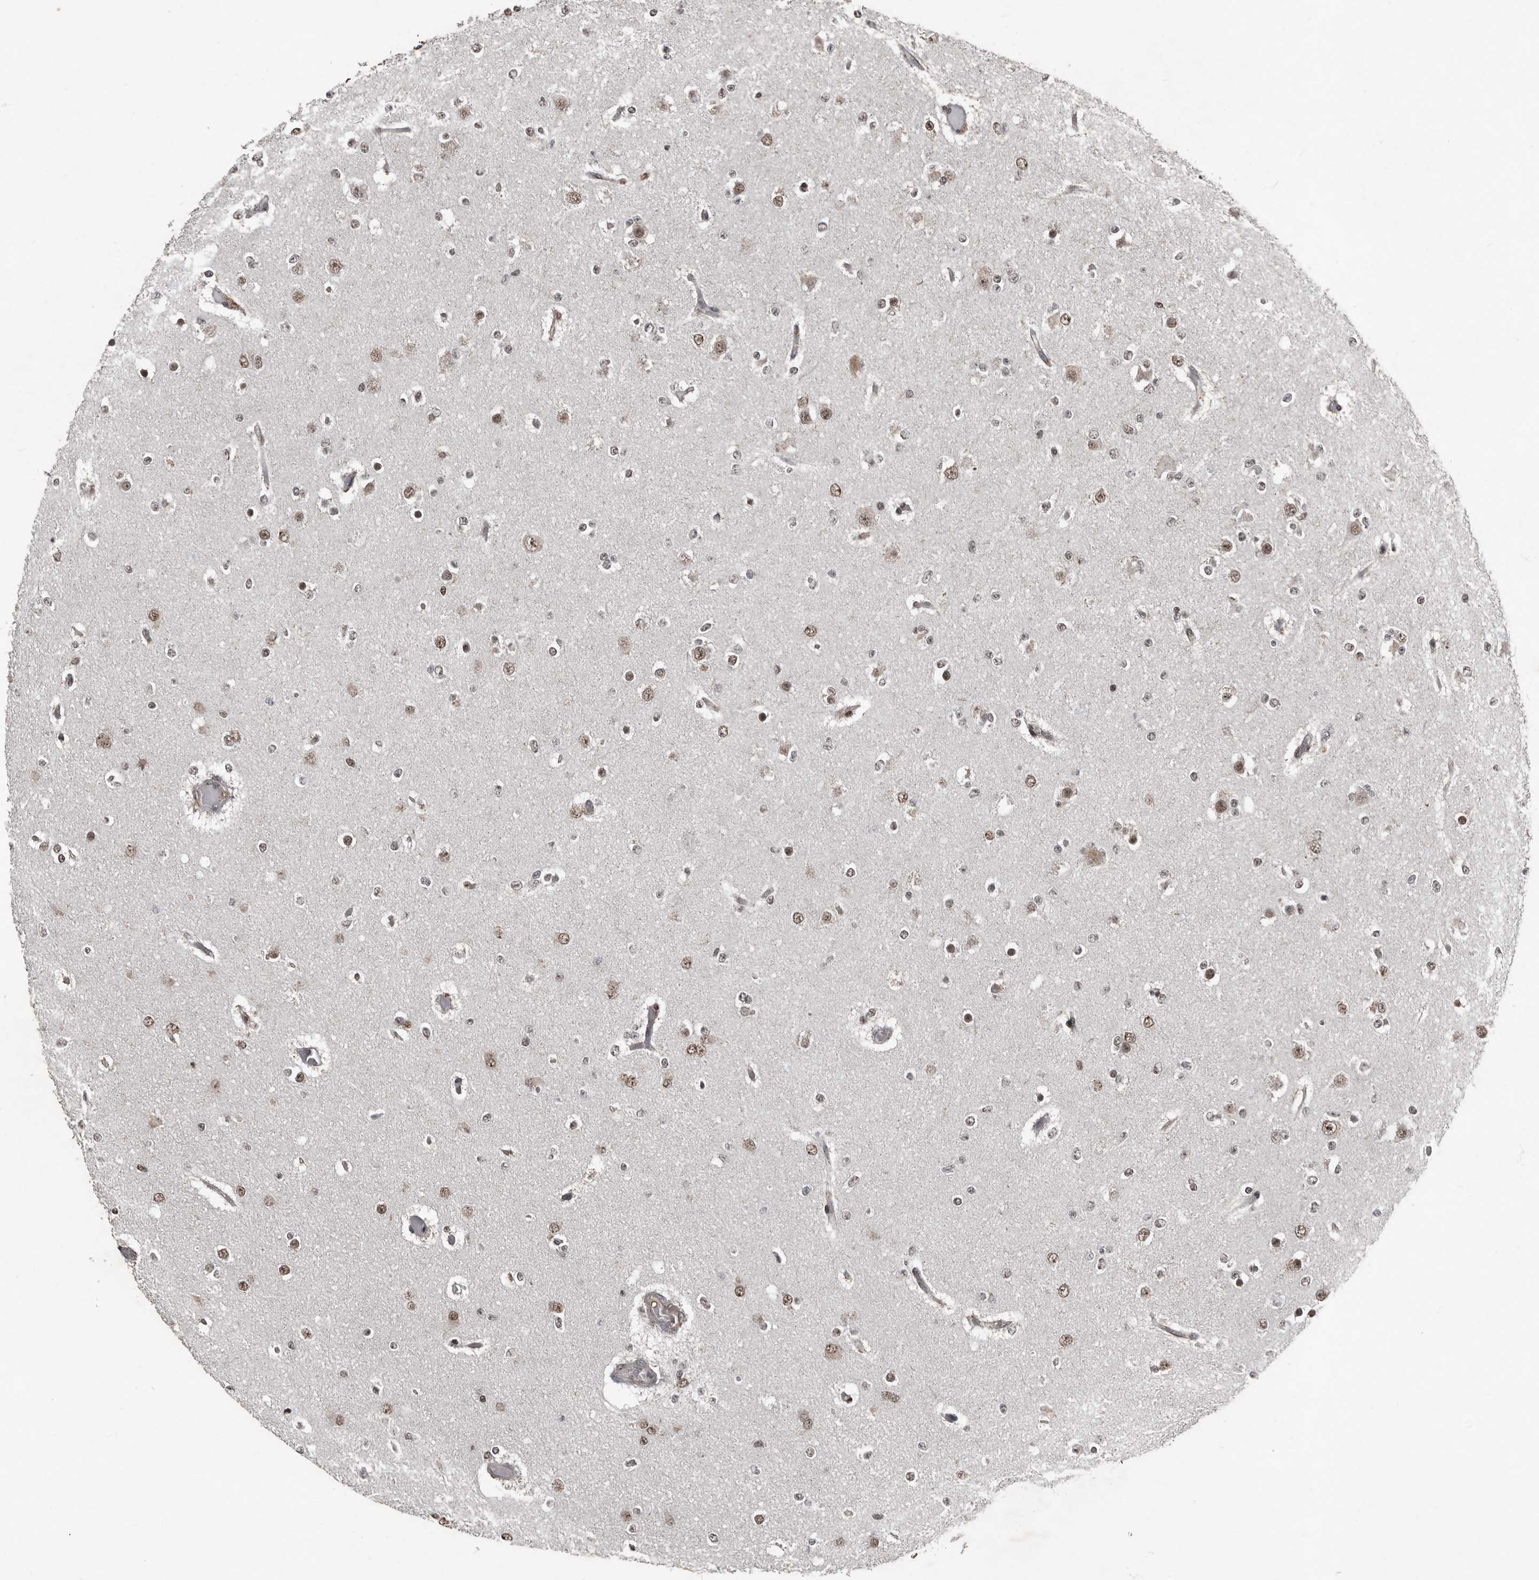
{"staining": {"intensity": "weak", "quantity": ">75%", "location": "nuclear"}, "tissue": "glioma", "cell_type": "Tumor cells", "image_type": "cancer", "snomed": [{"axis": "morphology", "description": "Glioma, malignant, Low grade"}, {"axis": "topography", "description": "Brain"}], "caption": "High-magnification brightfield microscopy of glioma stained with DAB (brown) and counterstained with hematoxylin (blue). tumor cells exhibit weak nuclear positivity is appreciated in about>75% of cells.", "gene": "CHD1L", "patient": {"sex": "female", "age": 22}}